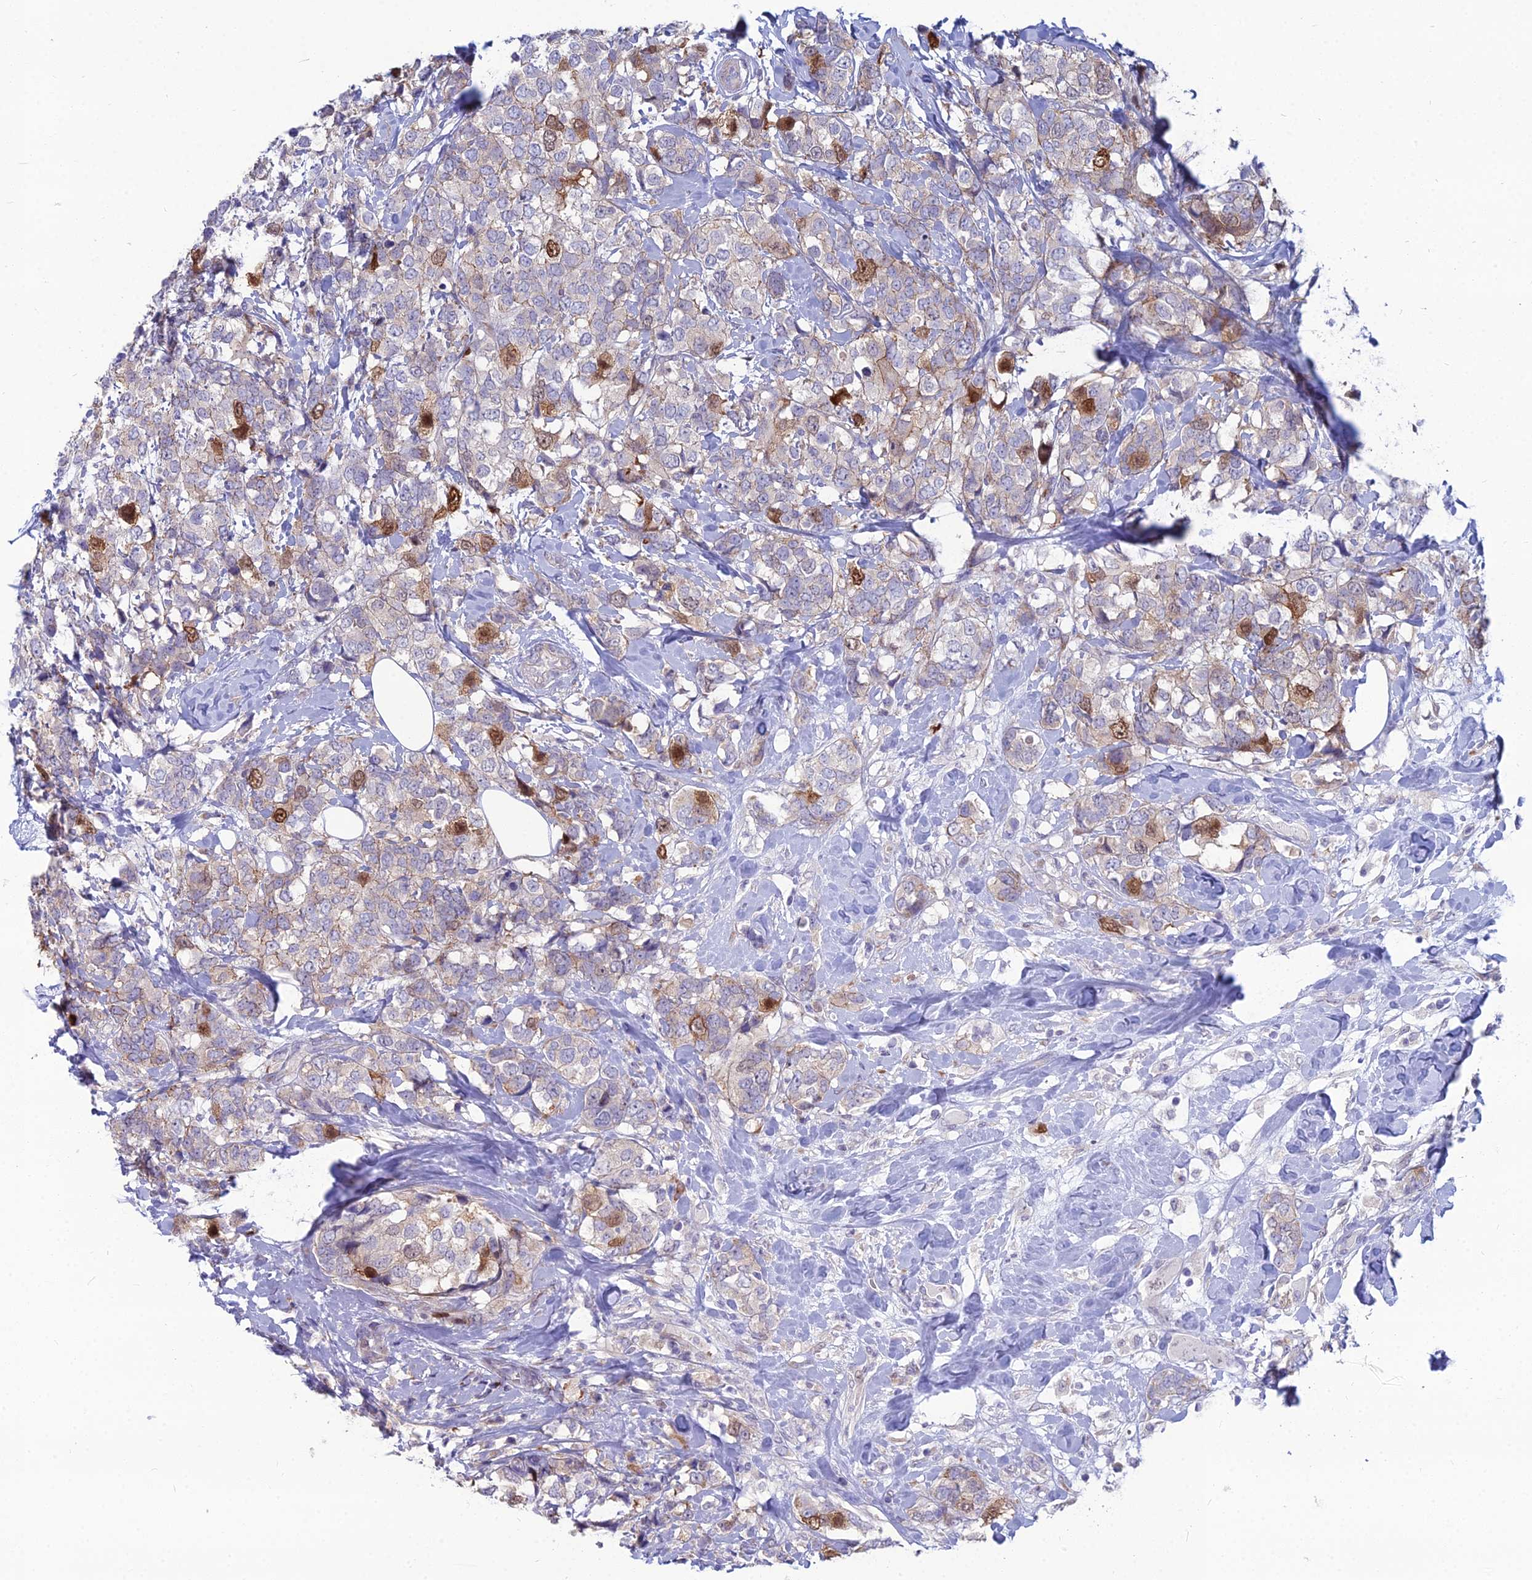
{"staining": {"intensity": "moderate", "quantity": "<25%", "location": "cytoplasmic/membranous,nuclear"}, "tissue": "breast cancer", "cell_type": "Tumor cells", "image_type": "cancer", "snomed": [{"axis": "morphology", "description": "Lobular carcinoma"}, {"axis": "topography", "description": "Breast"}], "caption": "Immunohistochemical staining of human breast cancer (lobular carcinoma) exhibits low levels of moderate cytoplasmic/membranous and nuclear protein staining in about <25% of tumor cells.", "gene": "NUSAP1", "patient": {"sex": "female", "age": 59}}